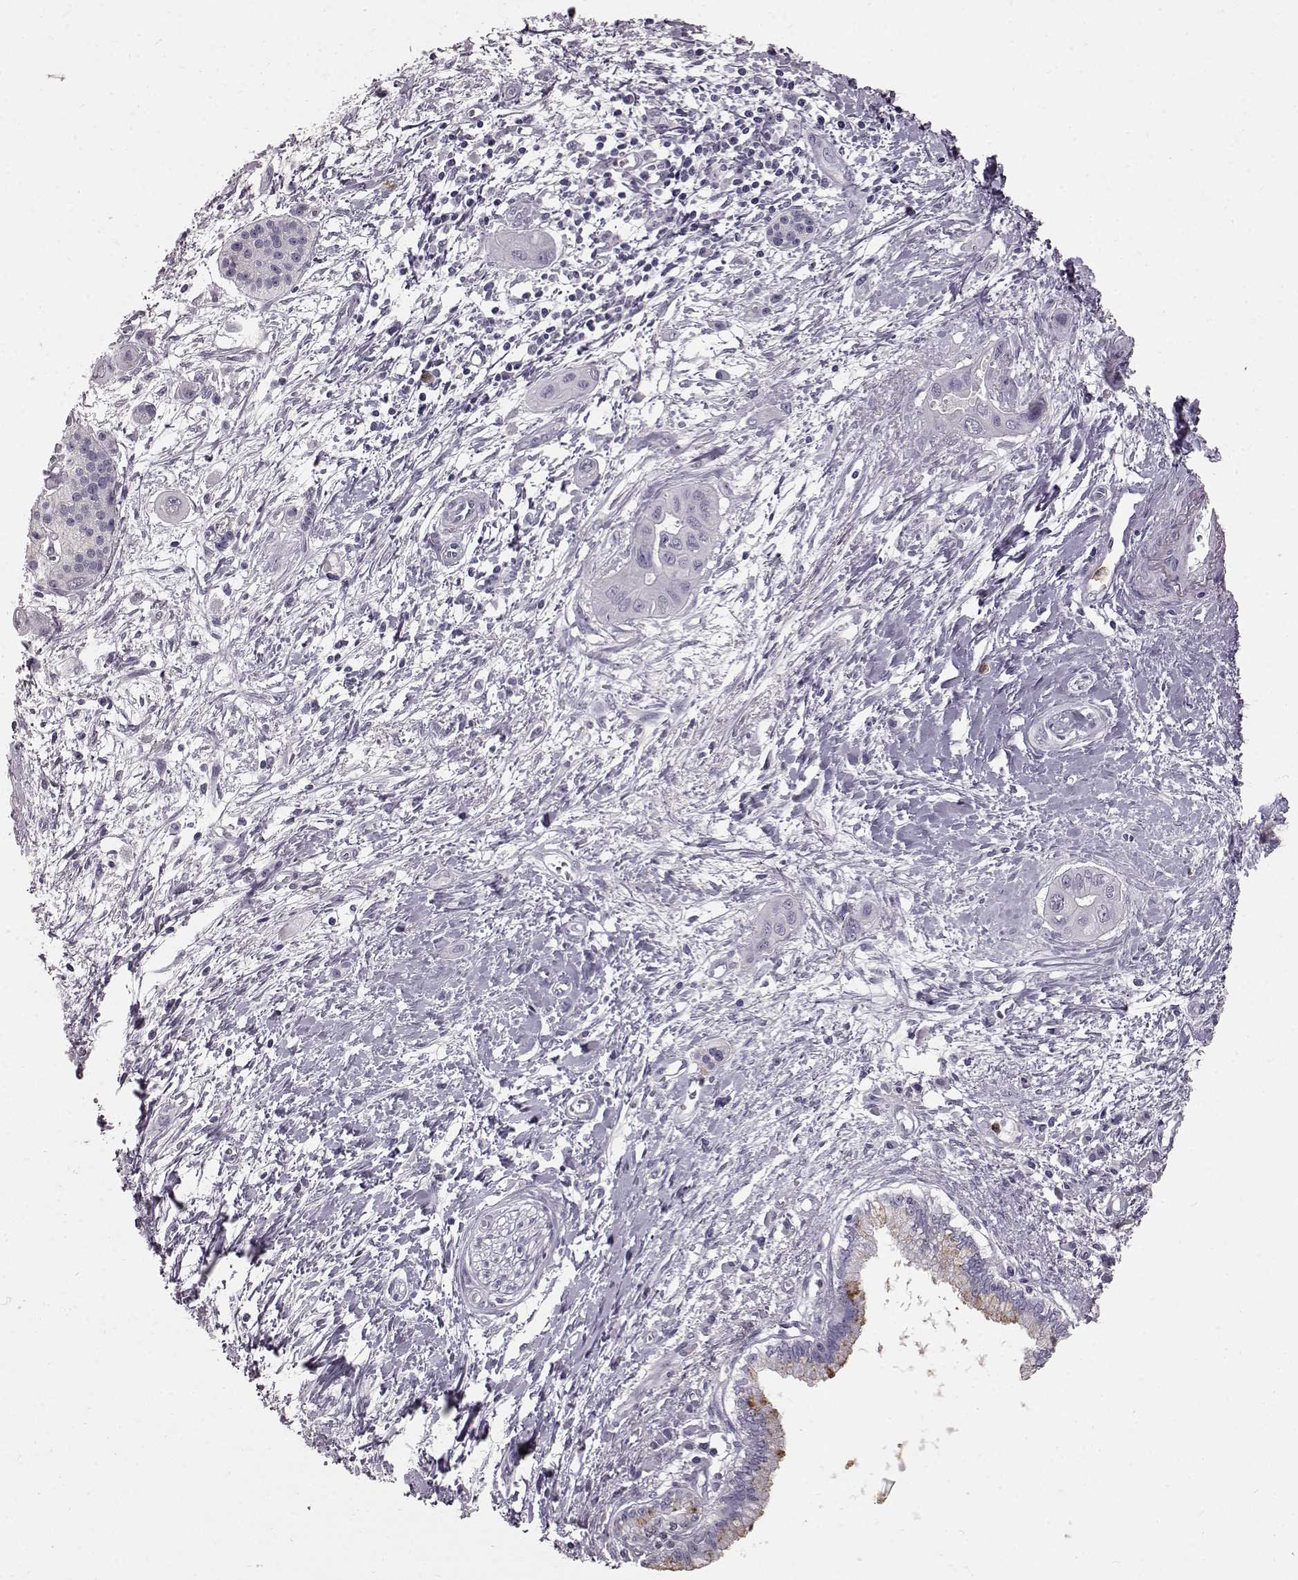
{"staining": {"intensity": "negative", "quantity": "none", "location": "none"}, "tissue": "pancreatic cancer", "cell_type": "Tumor cells", "image_type": "cancer", "snomed": [{"axis": "morphology", "description": "Adenocarcinoma, NOS"}, {"axis": "topography", "description": "Pancreas"}], "caption": "DAB immunohistochemical staining of pancreatic cancer exhibits no significant positivity in tumor cells.", "gene": "FUT4", "patient": {"sex": "male", "age": 60}}